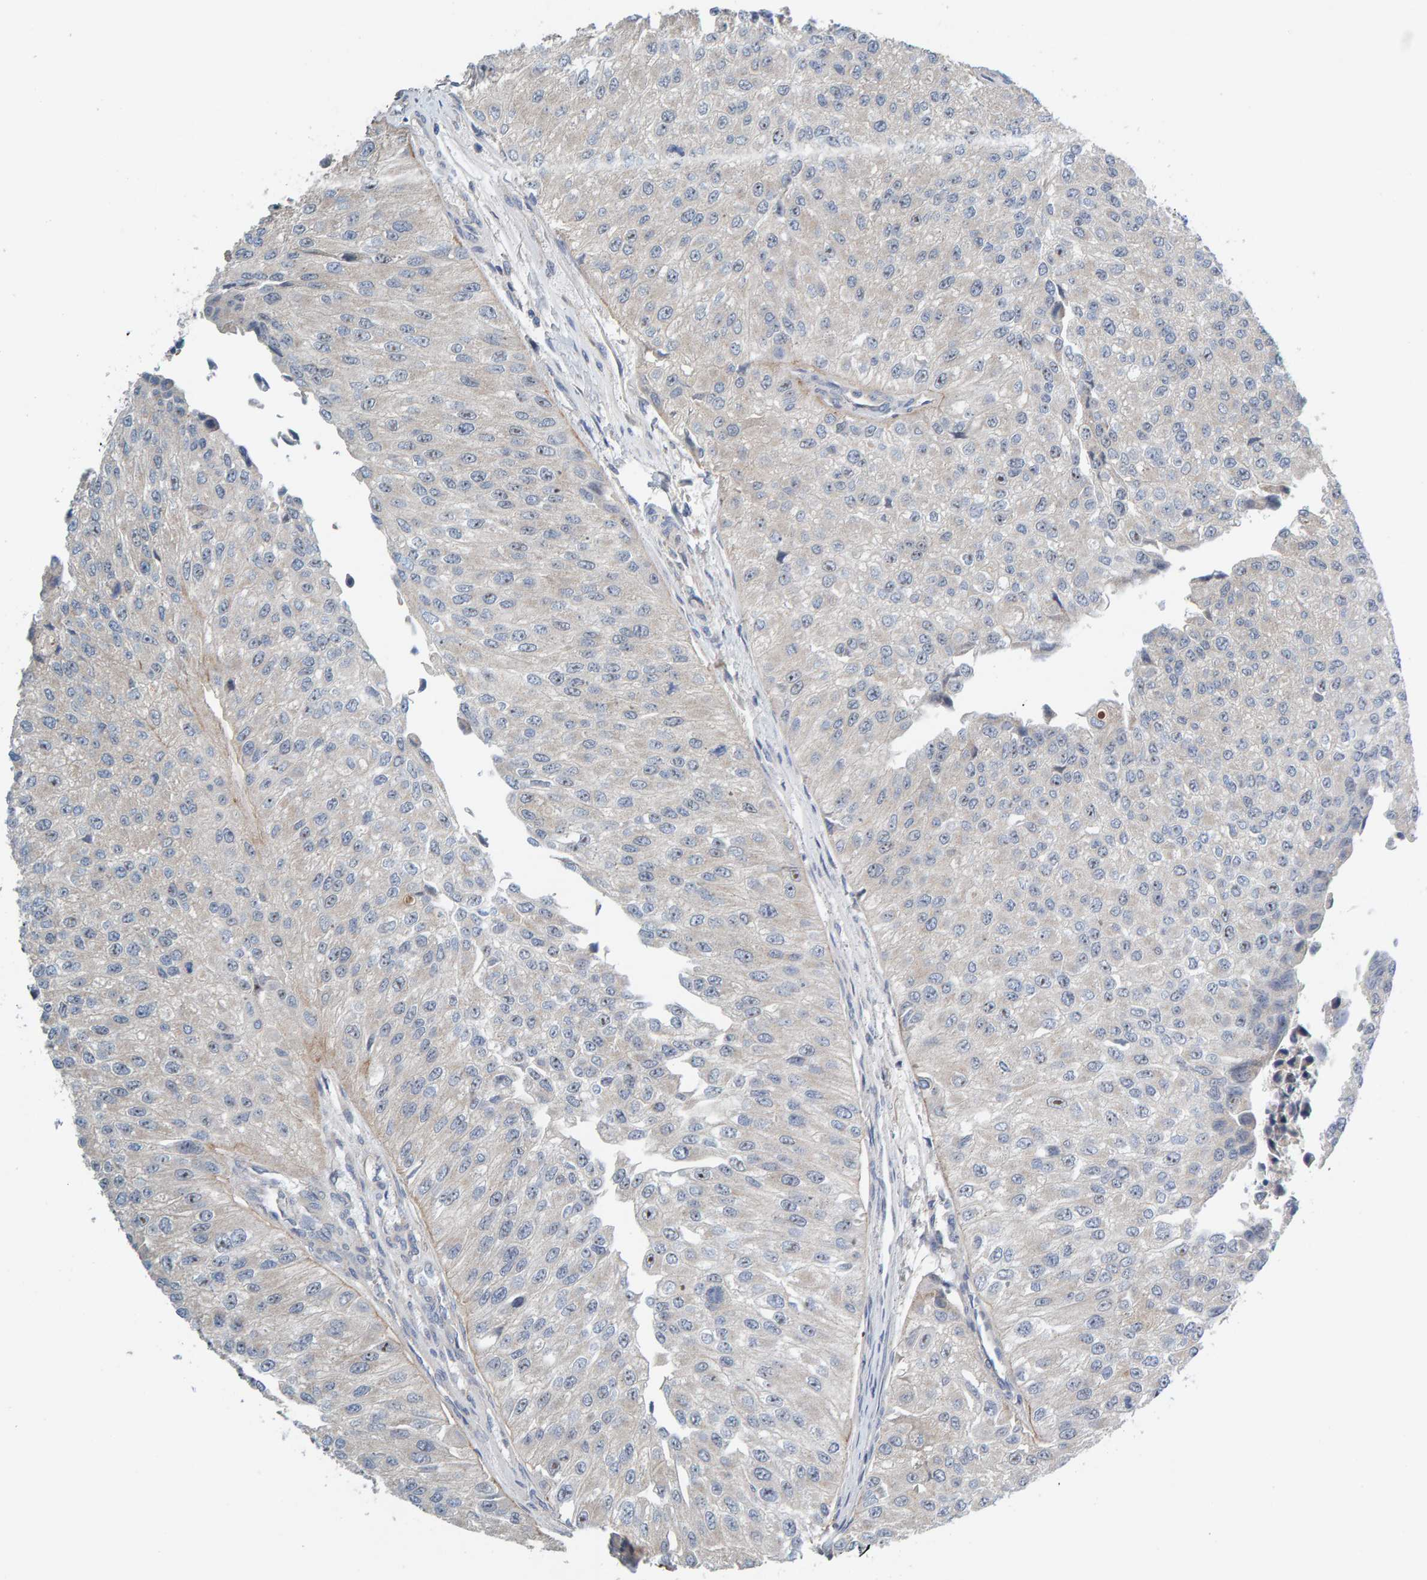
{"staining": {"intensity": "negative", "quantity": "none", "location": "none"}, "tissue": "urothelial cancer", "cell_type": "Tumor cells", "image_type": "cancer", "snomed": [{"axis": "morphology", "description": "Urothelial carcinoma, High grade"}, {"axis": "topography", "description": "Kidney"}, {"axis": "topography", "description": "Urinary bladder"}], "caption": "Protein analysis of high-grade urothelial carcinoma shows no significant expression in tumor cells.", "gene": "CCM2", "patient": {"sex": "male", "age": 77}}